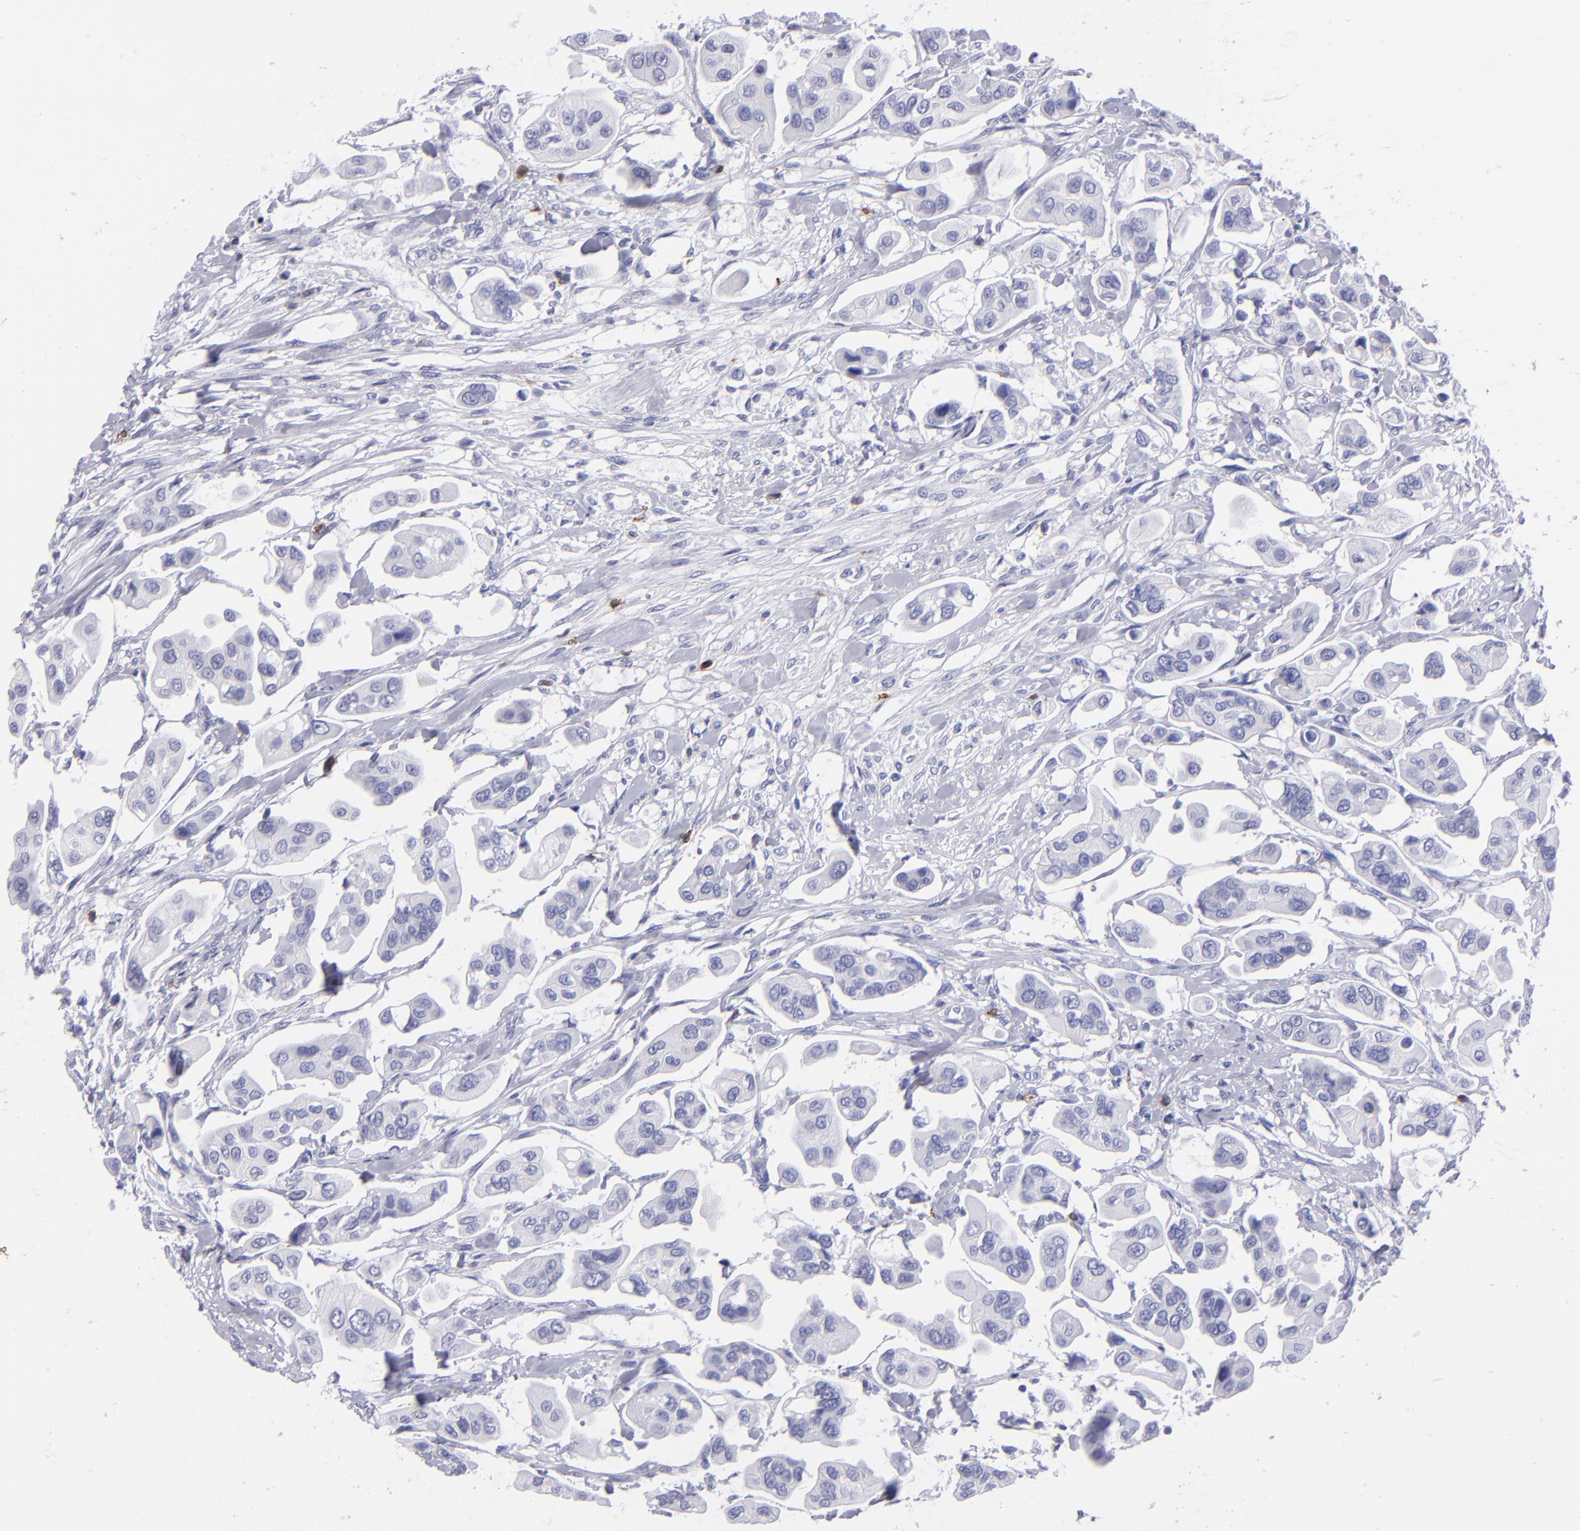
{"staining": {"intensity": "negative", "quantity": "none", "location": "none"}, "tissue": "urothelial cancer", "cell_type": "Tumor cells", "image_type": "cancer", "snomed": [{"axis": "morphology", "description": "Adenocarcinoma, NOS"}, {"axis": "topography", "description": "Urinary bladder"}], "caption": "Human adenocarcinoma stained for a protein using IHC reveals no positivity in tumor cells.", "gene": "CD6", "patient": {"sex": "male", "age": 61}}